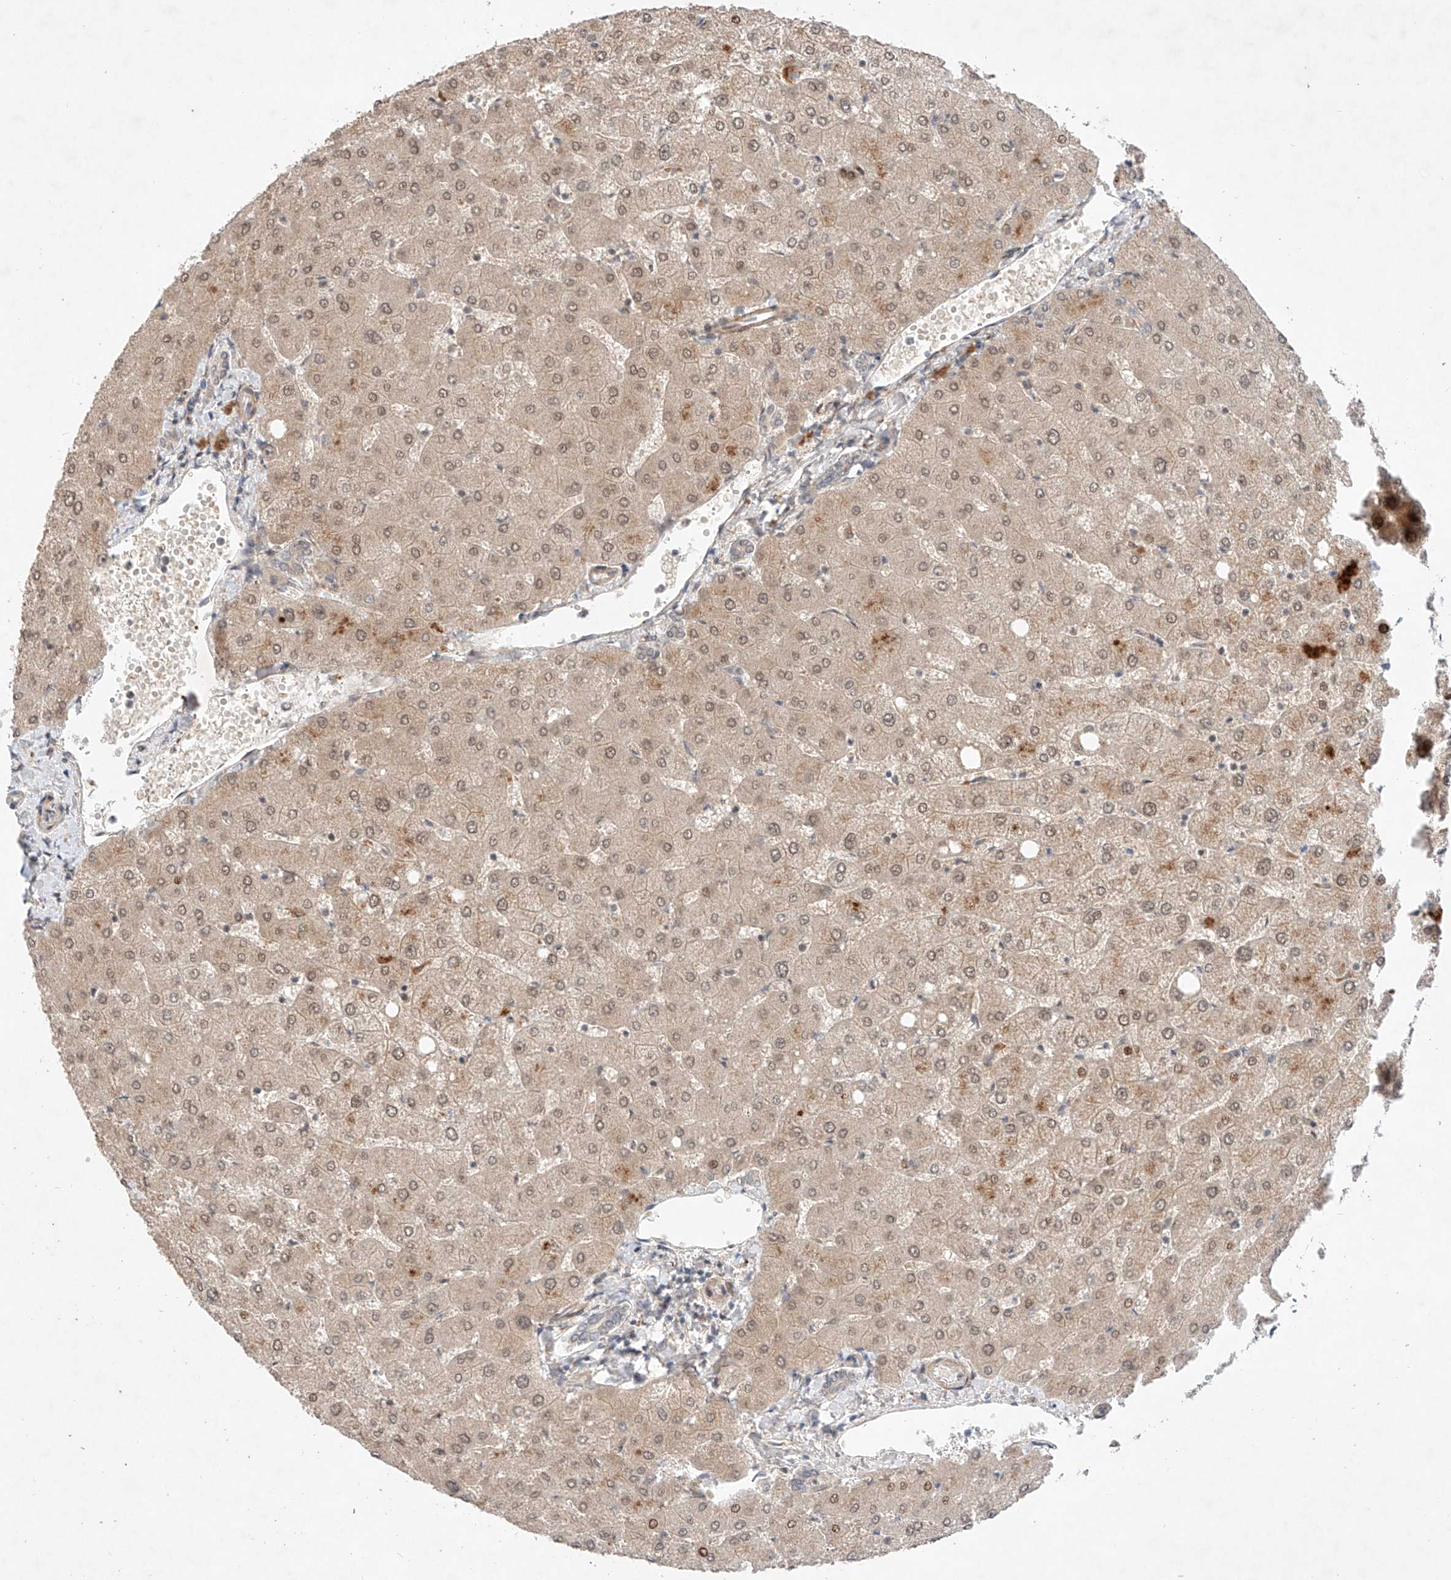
{"staining": {"intensity": "weak", "quantity": "25%-75%", "location": "cytoplasmic/membranous"}, "tissue": "liver", "cell_type": "Cholangiocytes", "image_type": "normal", "snomed": [{"axis": "morphology", "description": "Normal tissue, NOS"}, {"axis": "topography", "description": "Liver"}], "caption": "Immunohistochemical staining of benign liver displays weak cytoplasmic/membranous protein expression in about 25%-75% of cholangiocytes.", "gene": "ZNF124", "patient": {"sex": "female", "age": 54}}